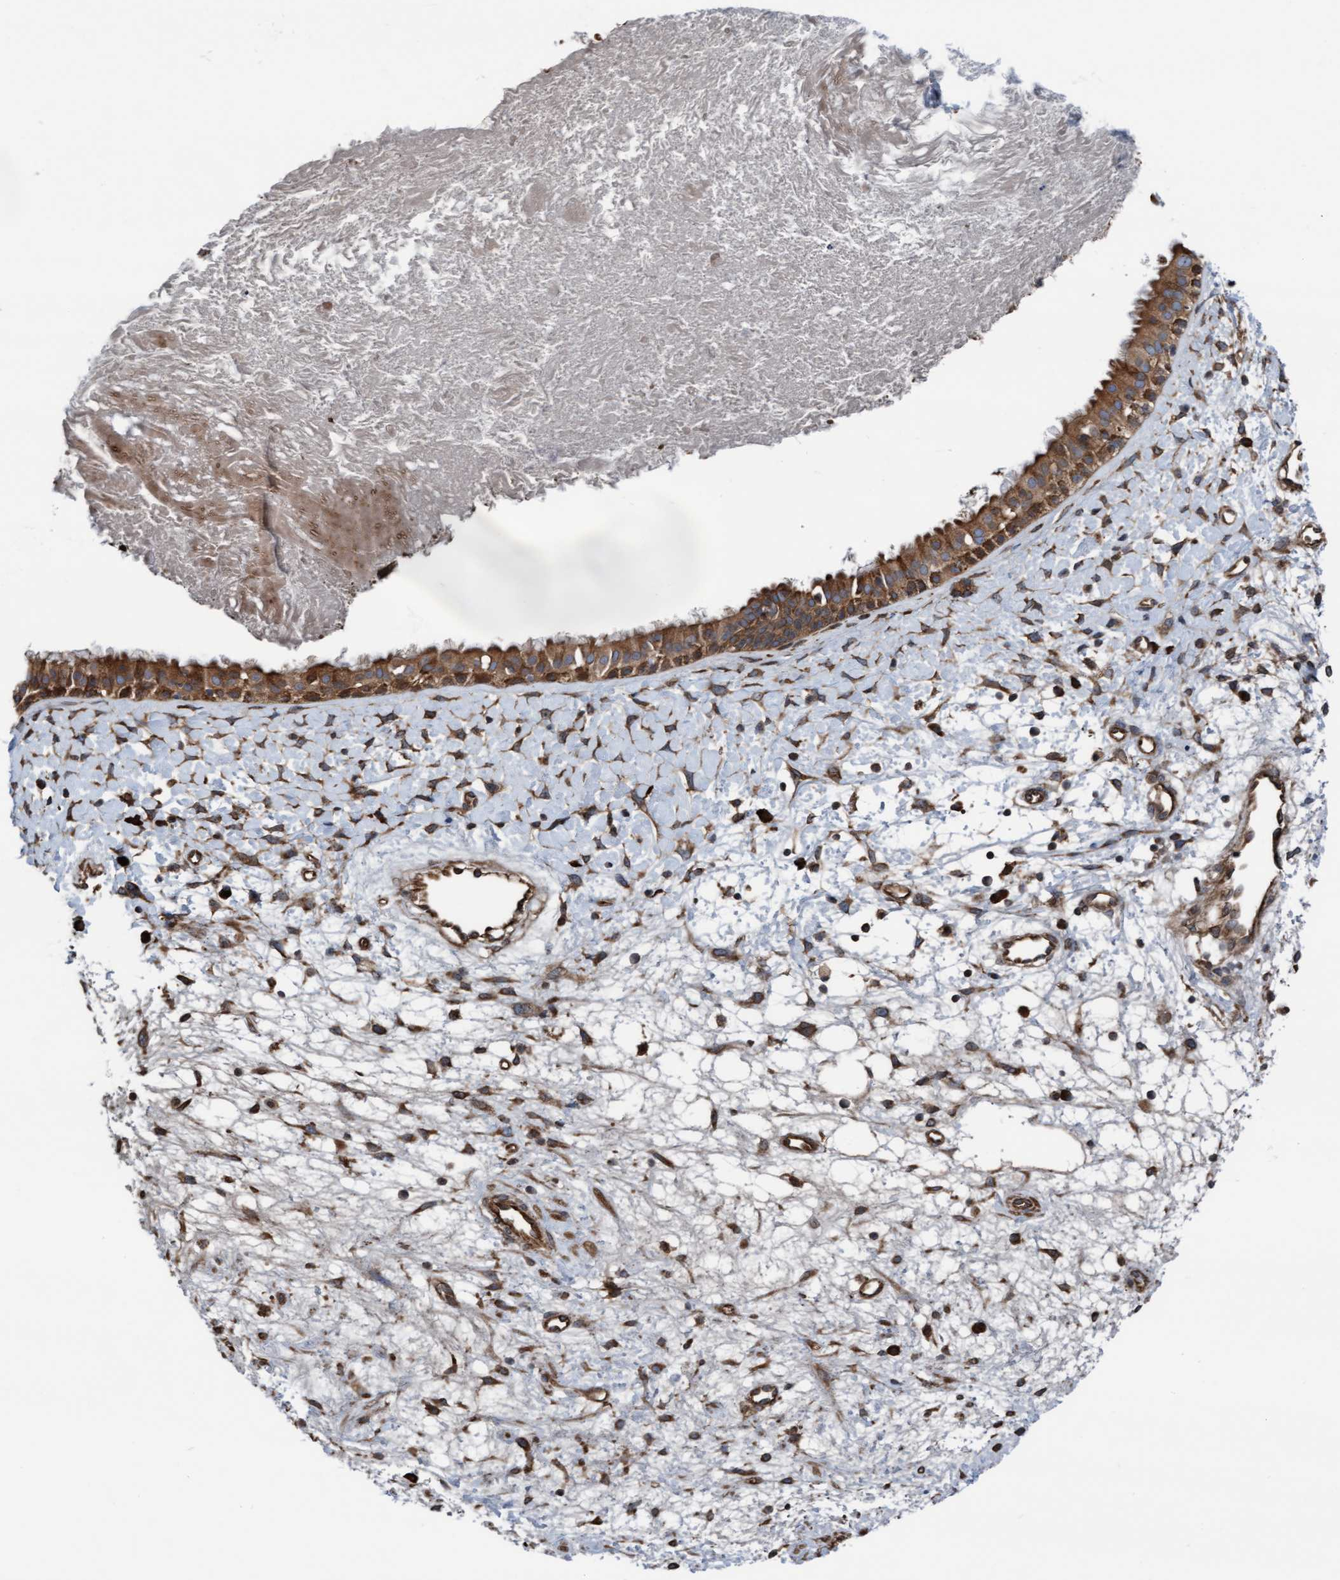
{"staining": {"intensity": "moderate", "quantity": ">75%", "location": "cytoplasmic/membranous"}, "tissue": "nasopharynx", "cell_type": "Respiratory epithelial cells", "image_type": "normal", "snomed": [{"axis": "morphology", "description": "Normal tissue, NOS"}, {"axis": "topography", "description": "Nasopharynx"}], "caption": "Immunohistochemical staining of unremarkable human nasopharynx shows >75% levels of moderate cytoplasmic/membranous protein expression in approximately >75% of respiratory epithelial cells.", "gene": "RAP1GAP2", "patient": {"sex": "male", "age": 22}}